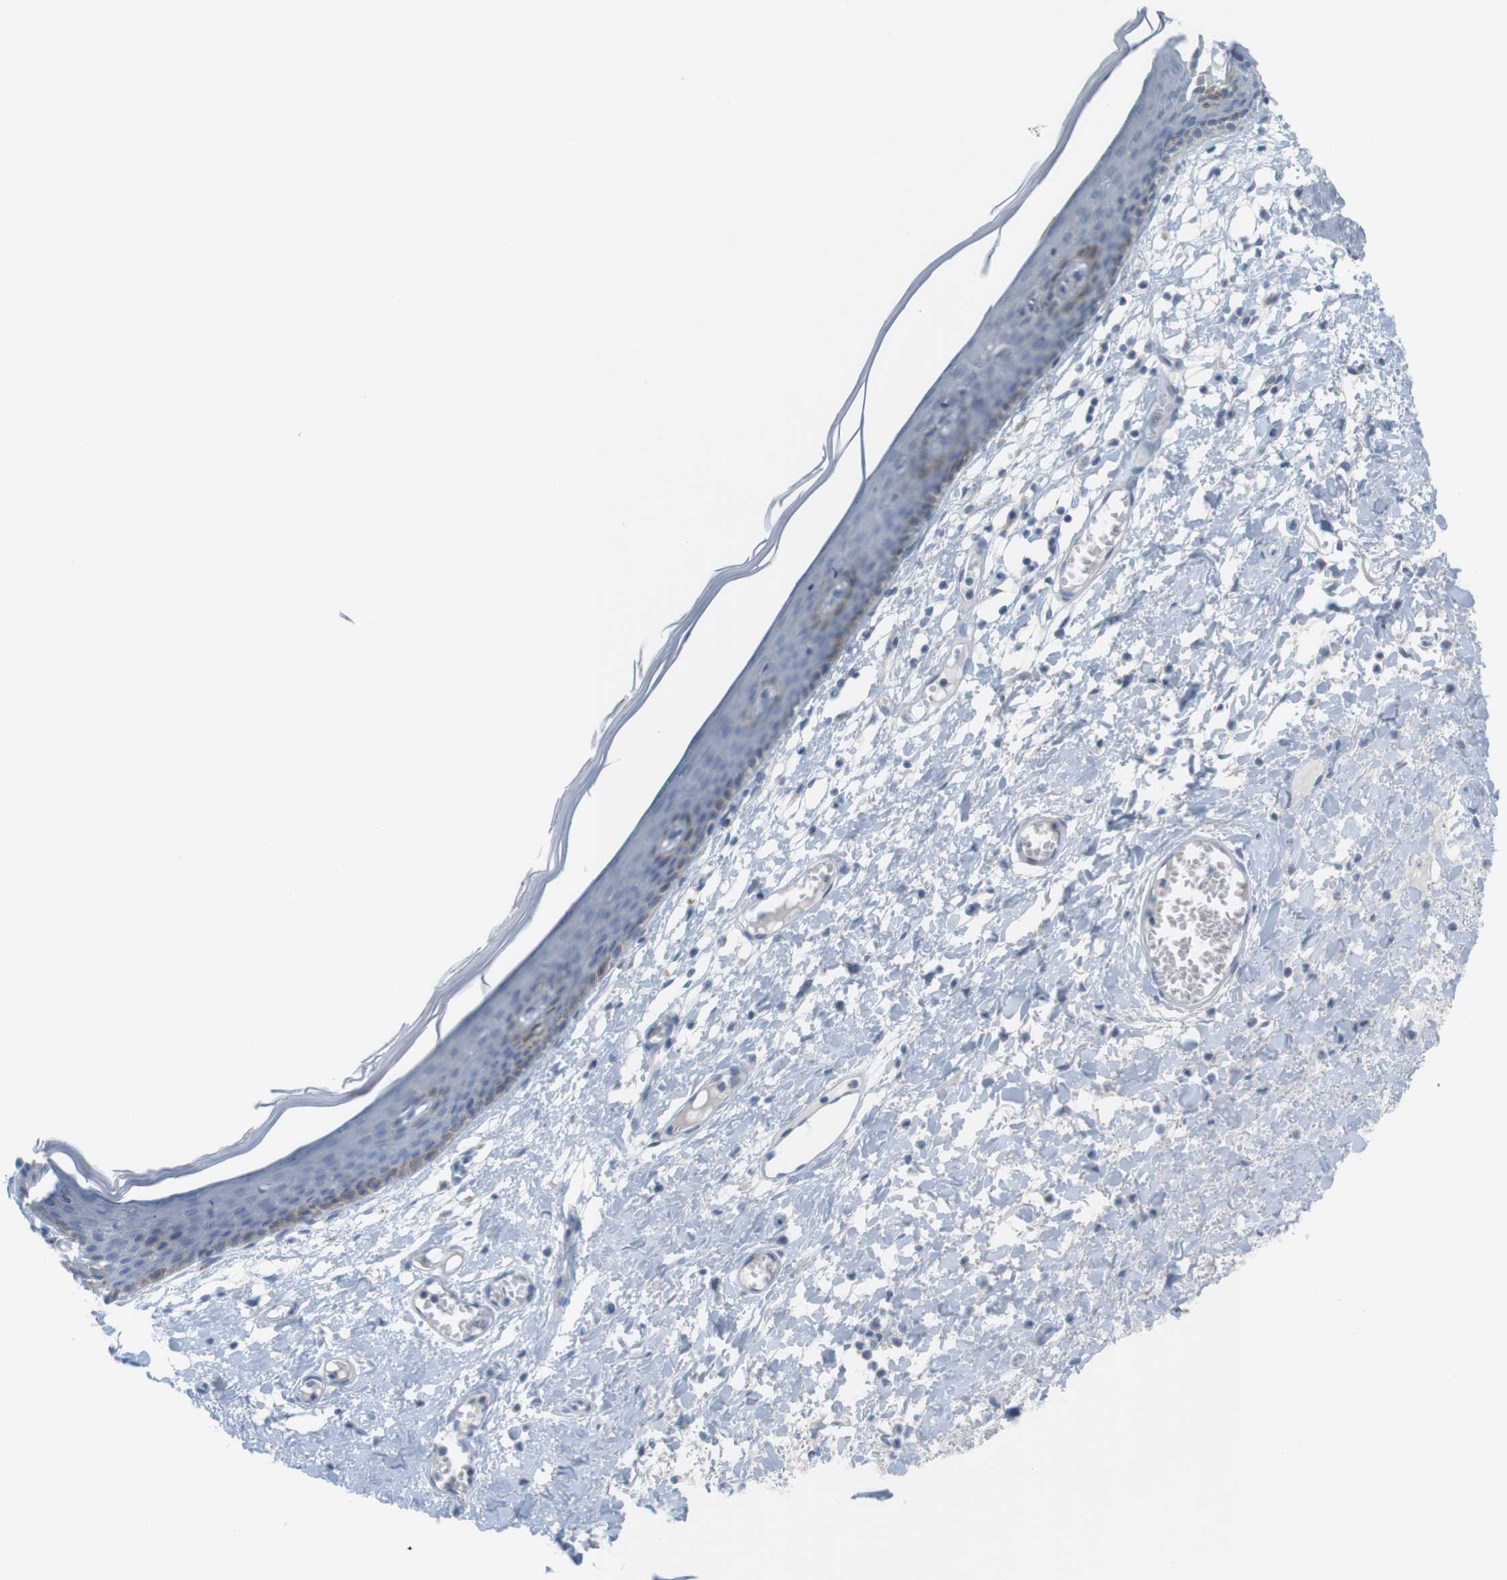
{"staining": {"intensity": "weak", "quantity": "<25%", "location": "cytoplasmic/membranous"}, "tissue": "skin", "cell_type": "Epidermal cells", "image_type": "normal", "snomed": [{"axis": "morphology", "description": "Normal tissue, NOS"}, {"axis": "topography", "description": "Vulva"}], "caption": "This is an IHC image of unremarkable skin. There is no expression in epidermal cells.", "gene": "YIPF1", "patient": {"sex": "female", "age": 54}}